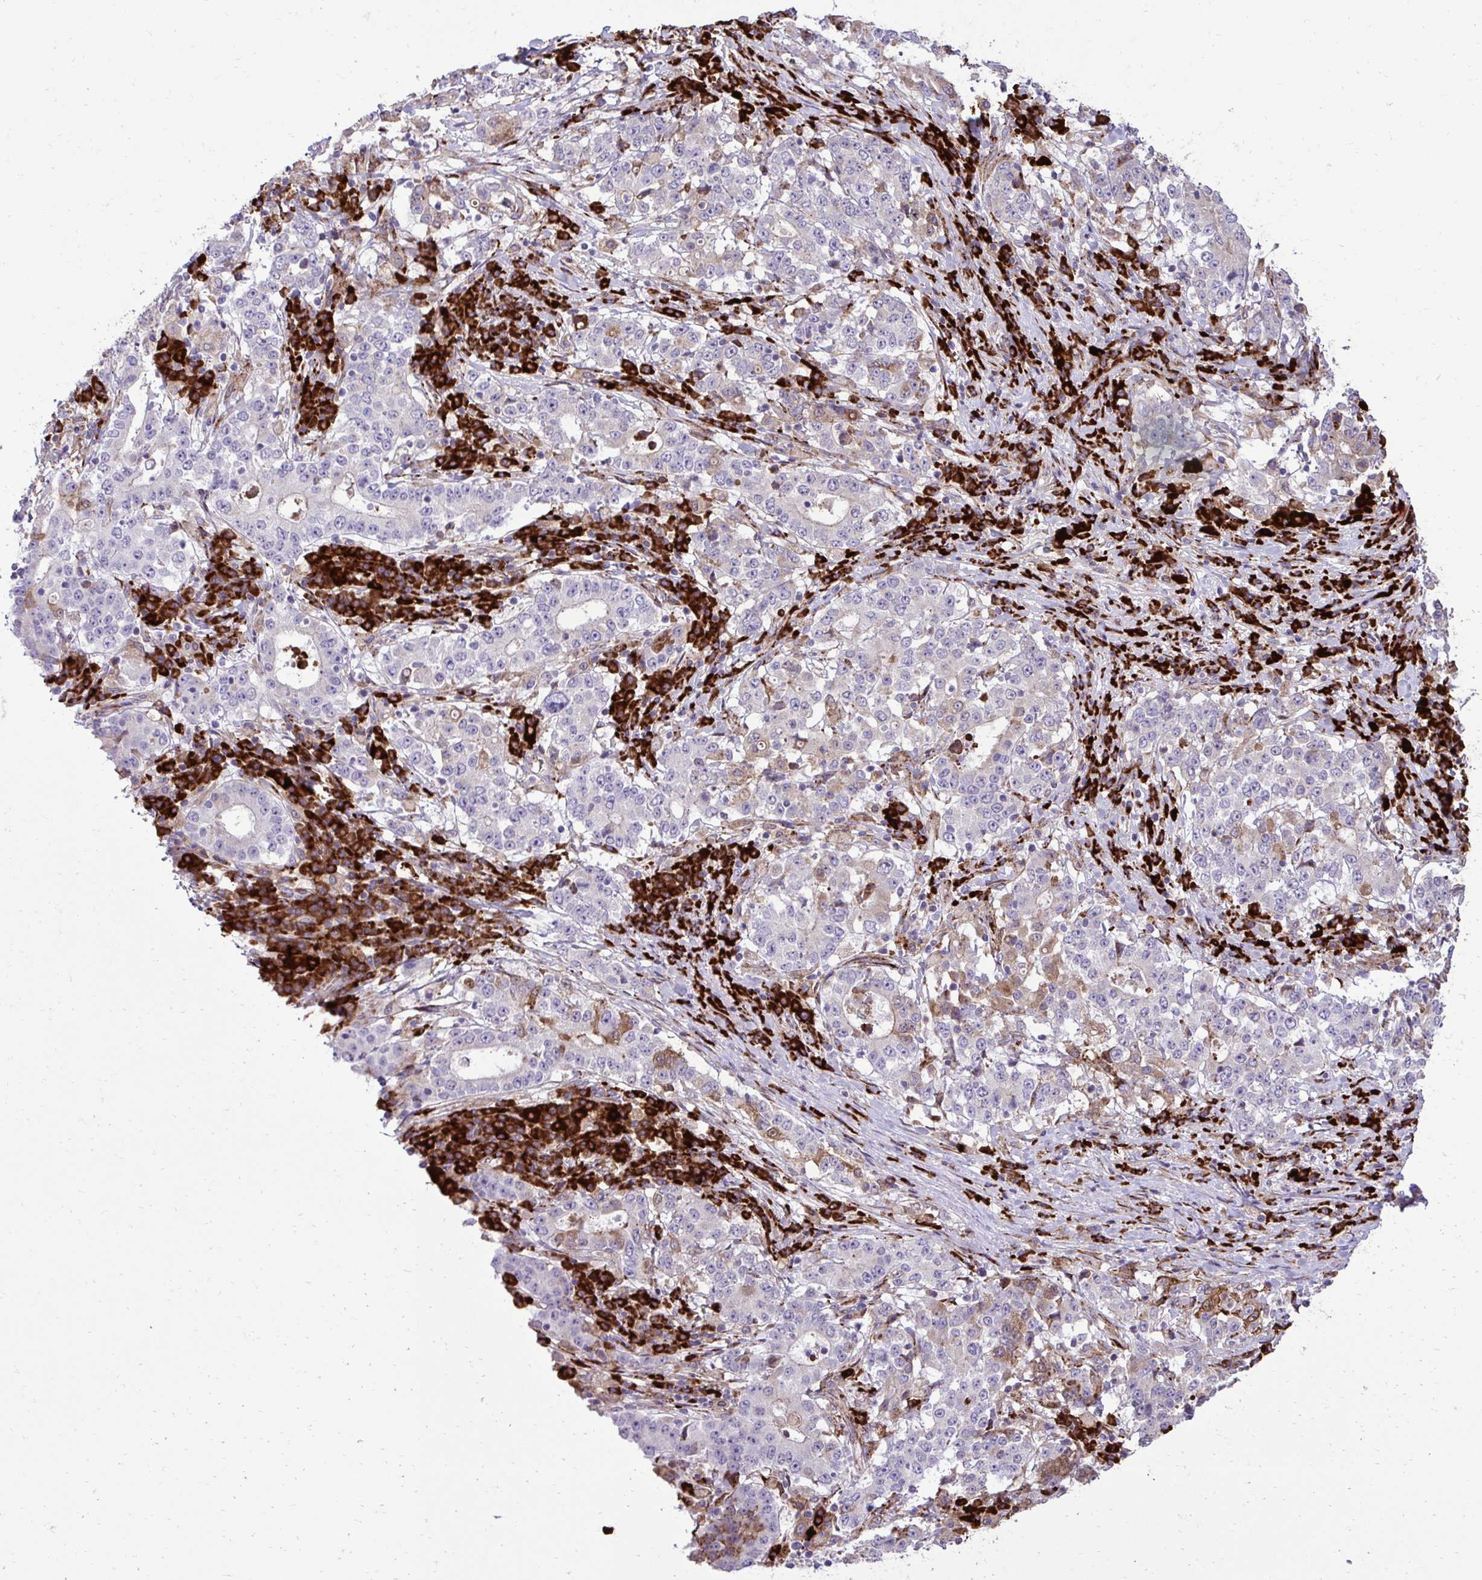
{"staining": {"intensity": "weak", "quantity": "<25%", "location": "cytoplasmic/membranous"}, "tissue": "stomach cancer", "cell_type": "Tumor cells", "image_type": "cancer", "snomed": [{"axis": "morphology", "description": "Adenocarcinoma, NOS"}, {"axis": "topography", "description": "Stomach"}], "caption": "Tumor cells show no significant staining in stomach adenocarcinoma.", "gene": "LIMS1", "patient": {"sex": "male", "age": 59}}